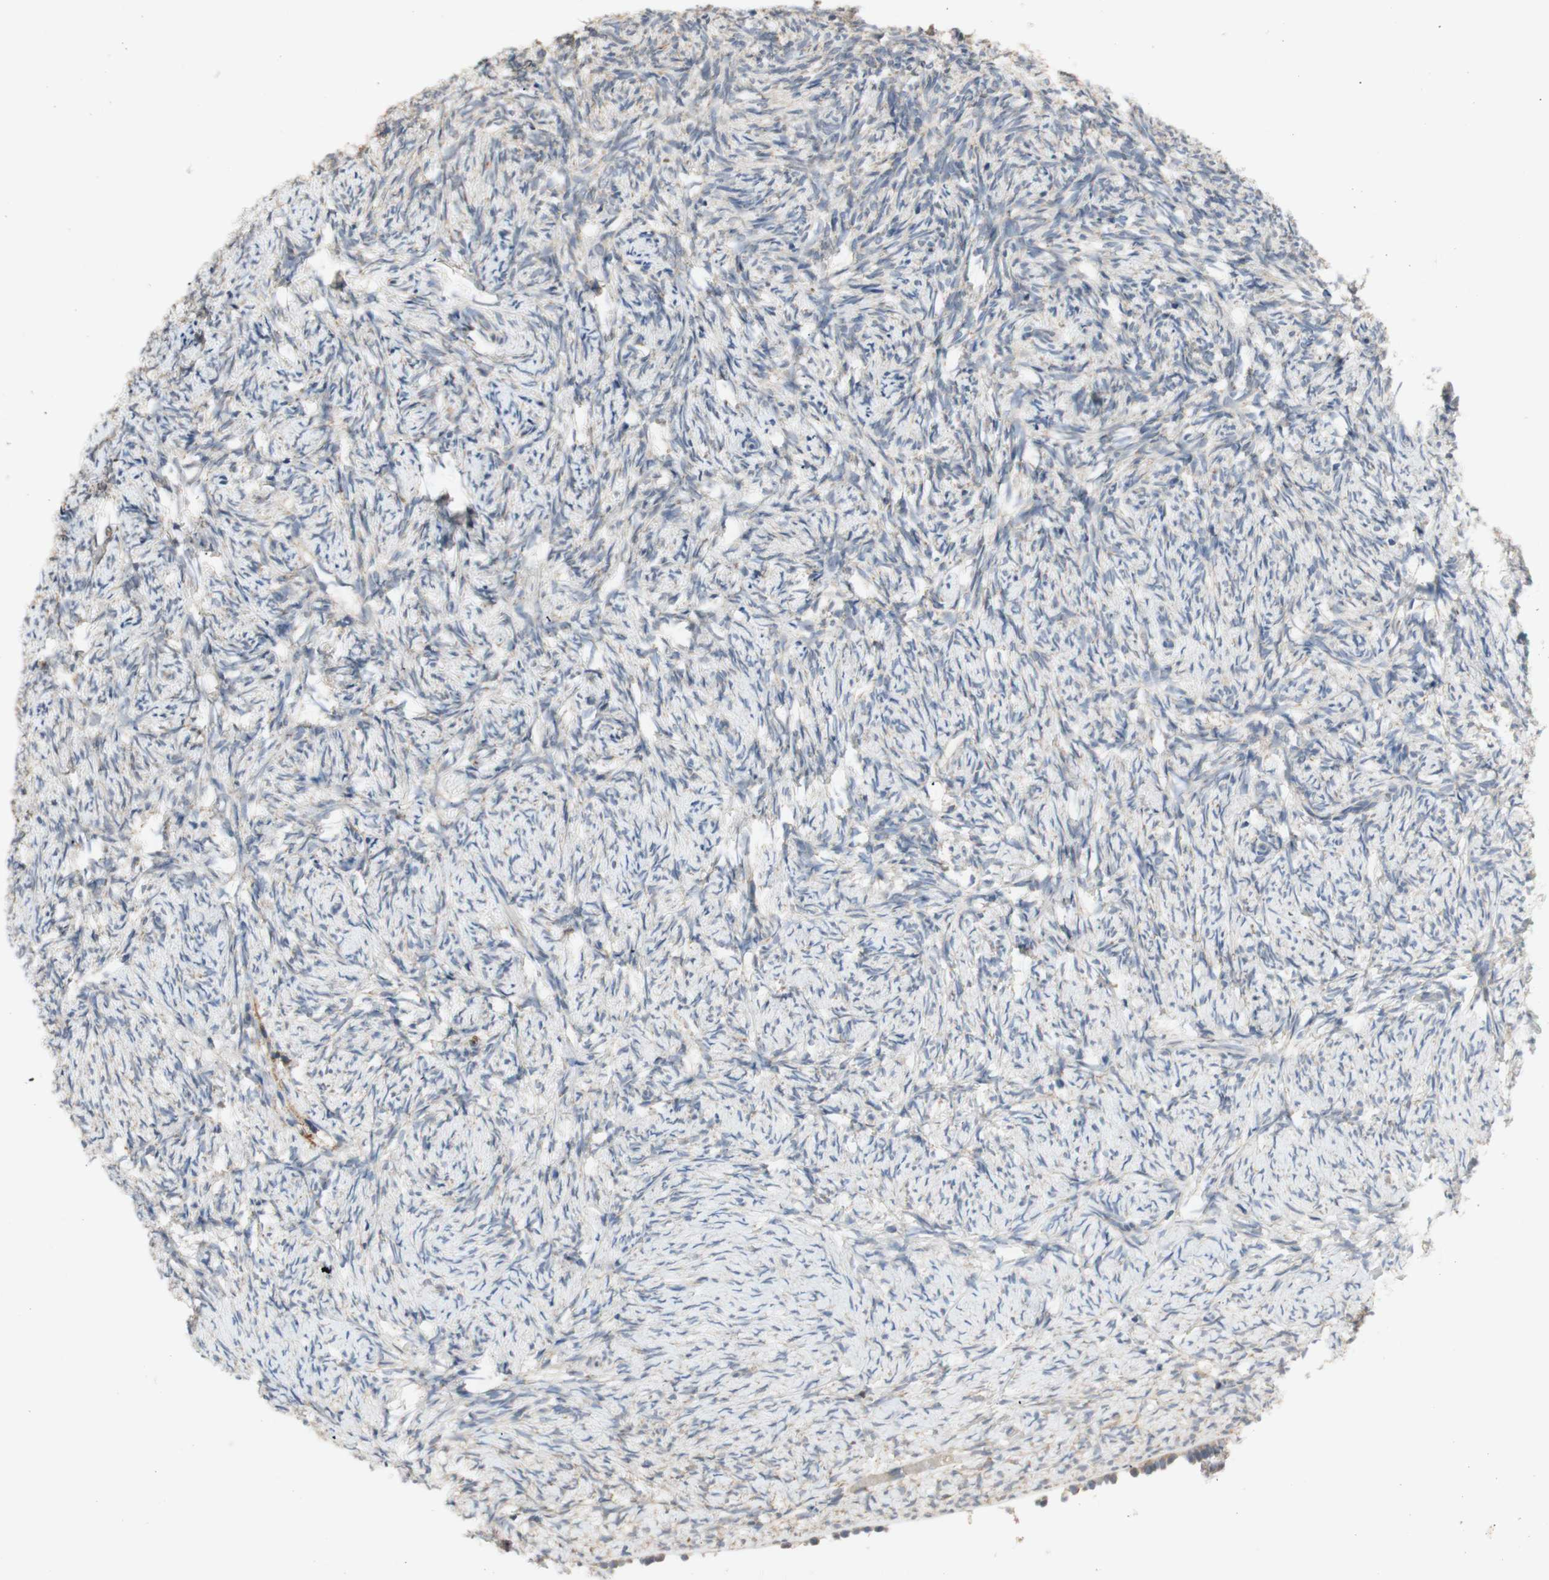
{"staining": {"intensity": "moderate", "quantity": ">75%", "location": "cytoplasmic/membranous"}, "tissue": "ovary", "cell_type": "Follicle cells", "image_type": "normal", "snomed": [{"axis": "morphology", "description": "Normal tissue, NOS"}, {"axis": "topography", "description": "Ovary"}], "caption": "Protein staining of unremarkable ovary demonstrates moderate cytoplasmic/membranous expression in about >75% of follicle cells.", "gene": "PTGIS", "patient": {"sex": "female", "age": 60}}